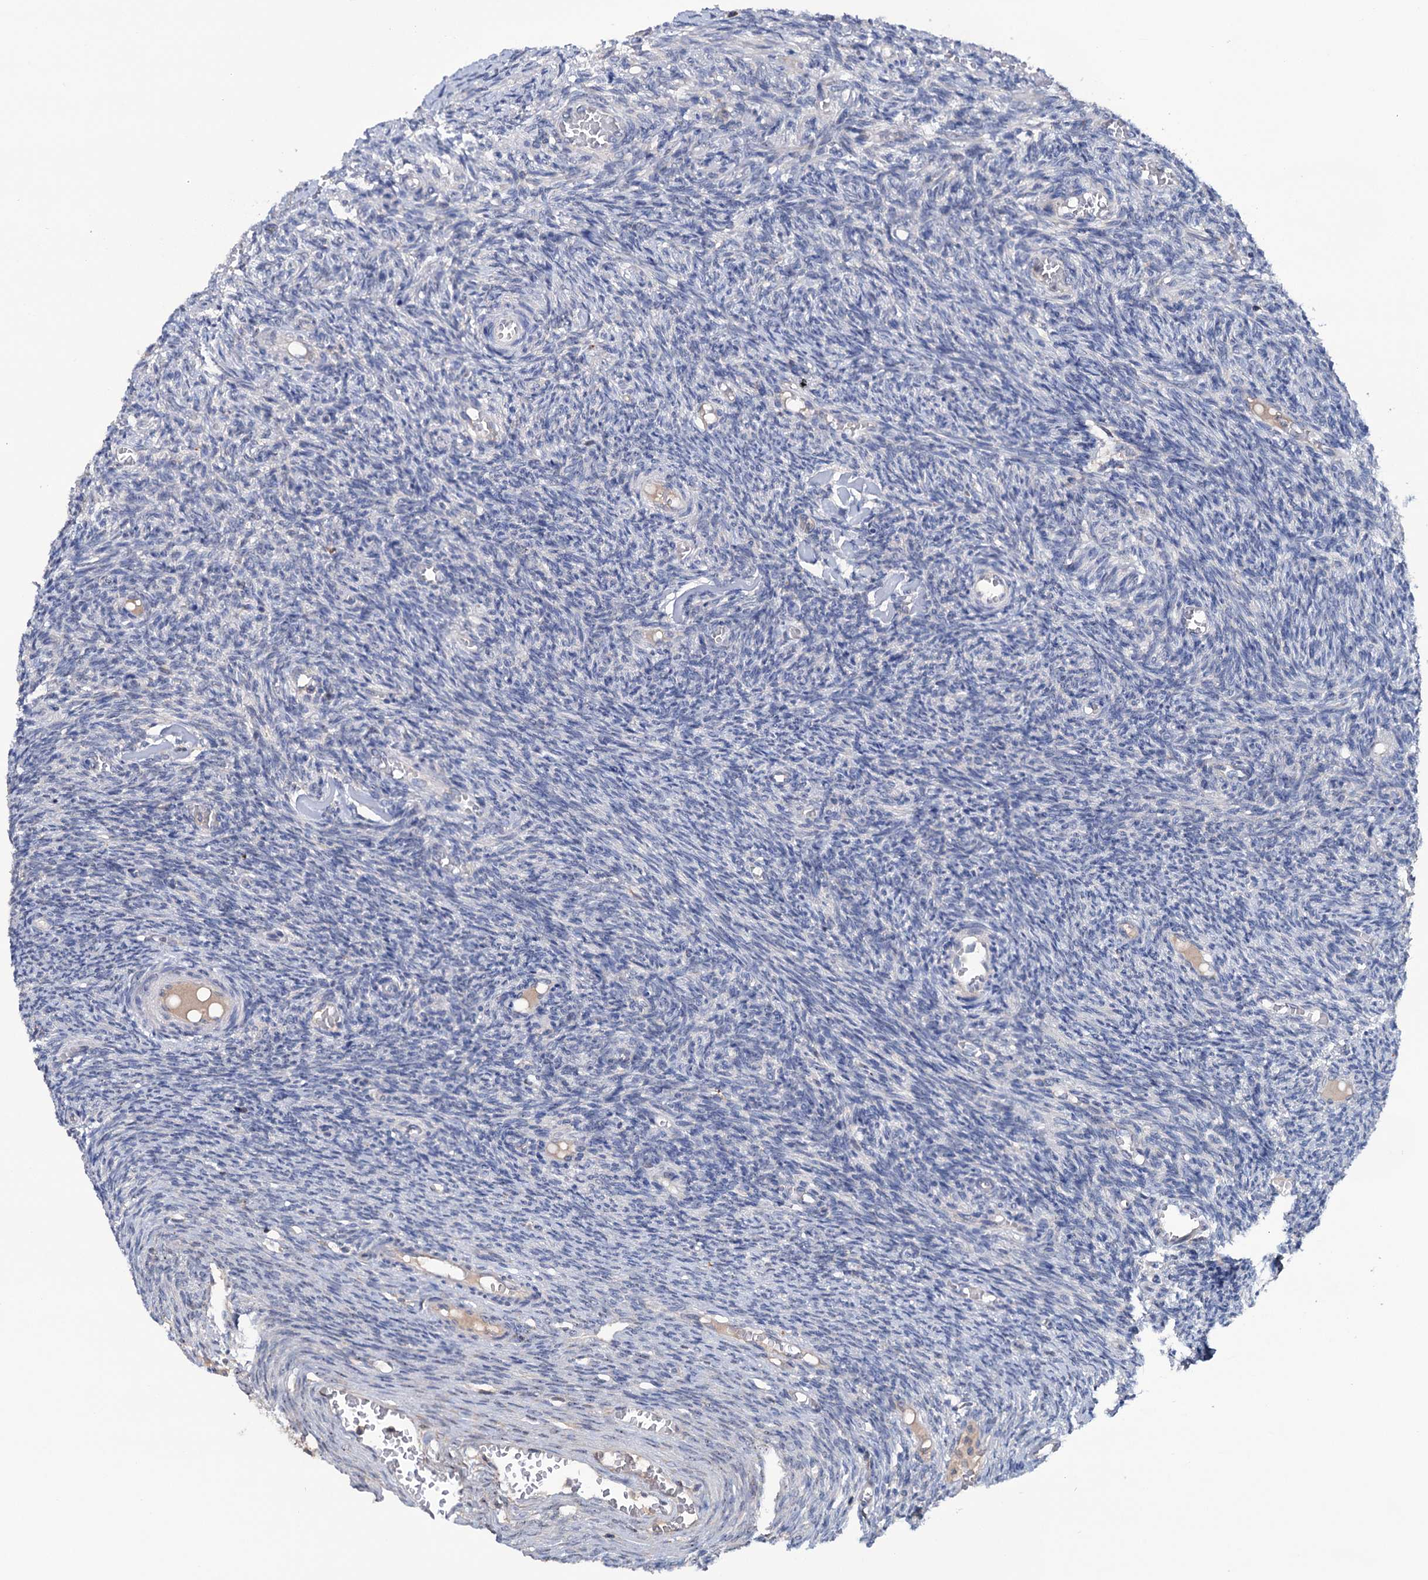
{"staining": {"intensity": "negative", "quantity": "none", "location": "none"}, "tissue": "ovary", "cell_type": "Follicle cells", "image_type": "normal", "snomed": [{"axis": "morphology", "description": "Normal tissue, NOS"}, {"axis": "topography", "description": "Ovary"}], "caption": "Protein analysis of normal ovary reveals no significant expression in follicle cells. Brightfield microscopy of IHC stained with DAB (brown) and hematoxylin (blue), captured at high magnification.", "gene": "HTR3B", "patient": {"sex": "female", "age": 27}}